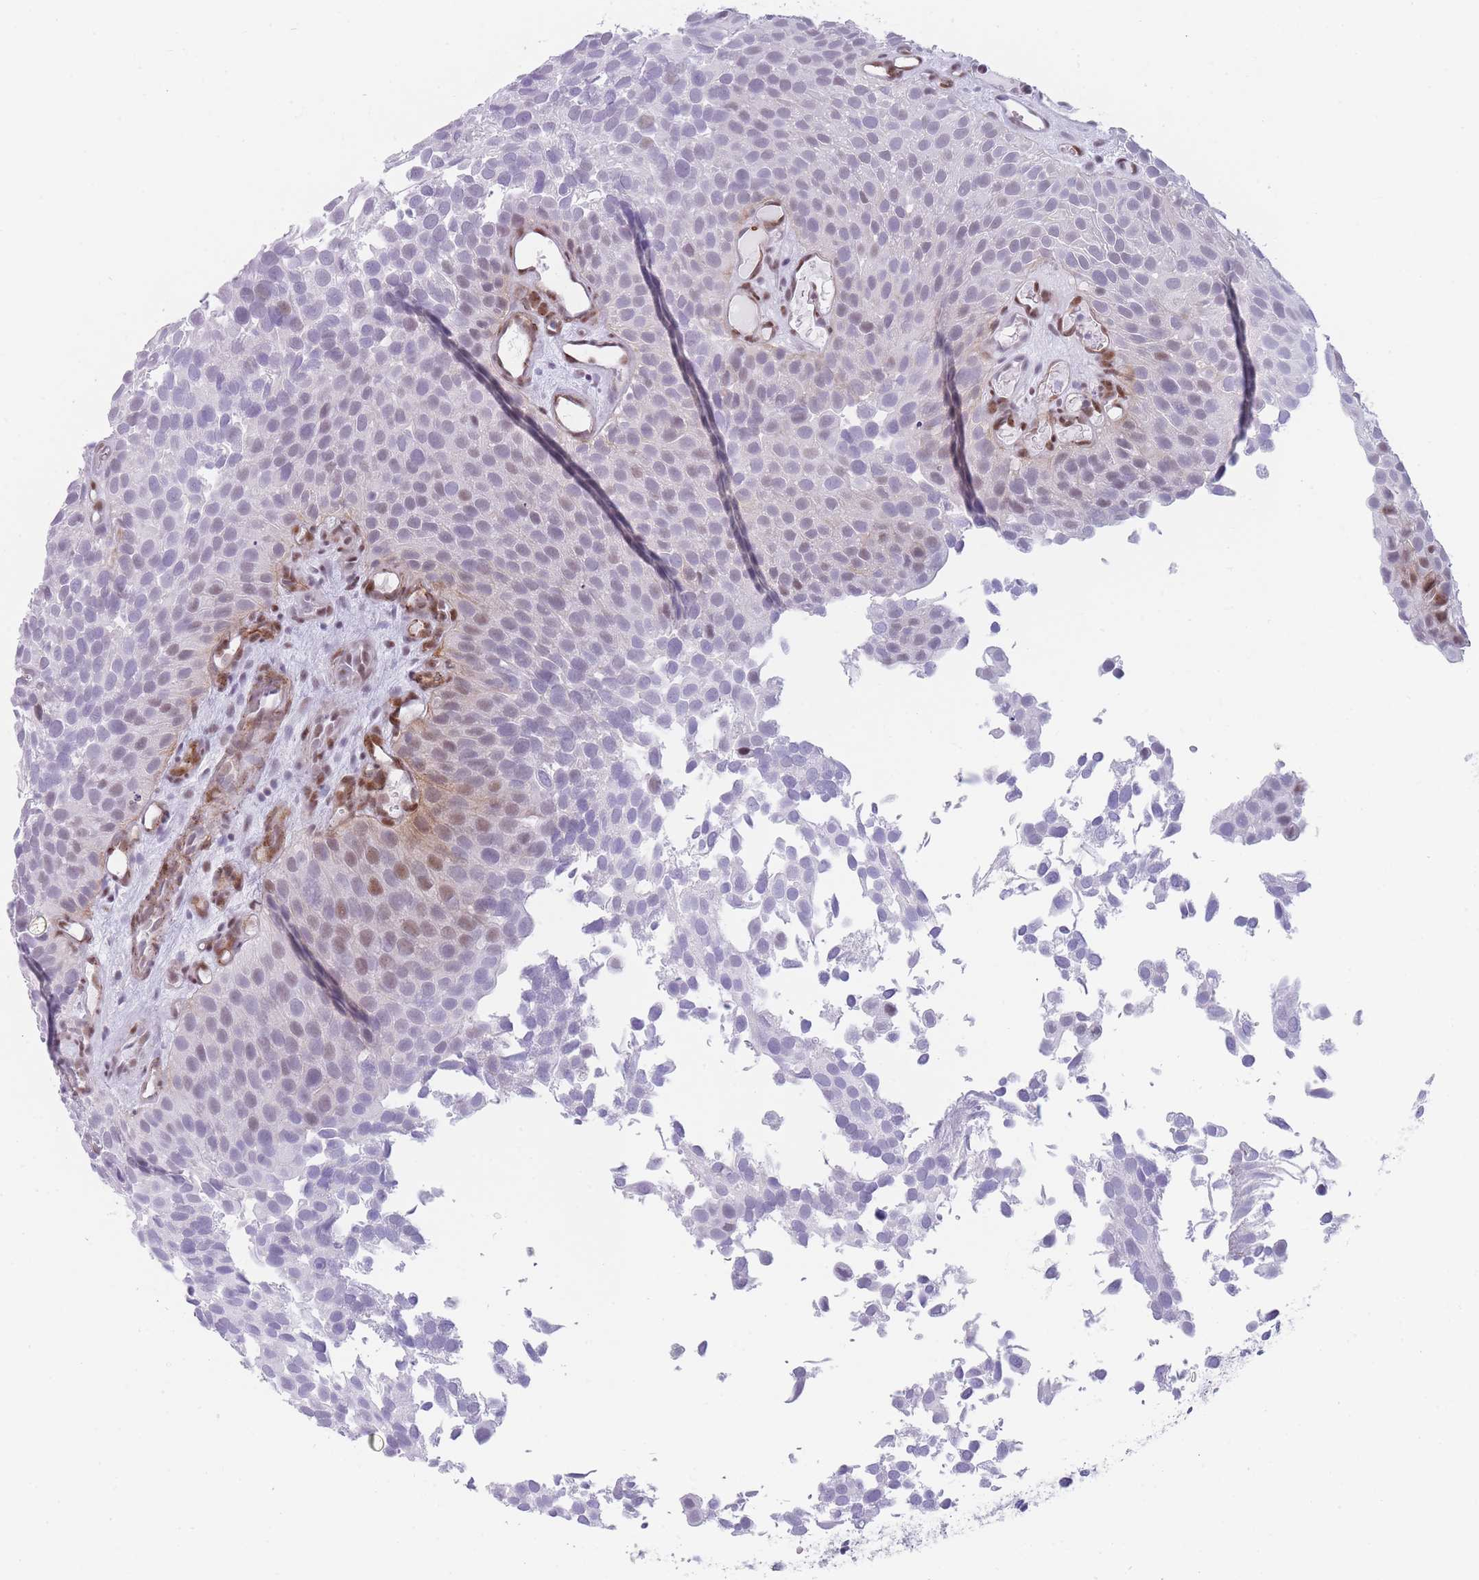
{"staining": {"intensity": "moderate", "quantity": "<25%", "location": "nuclear"}, "tissue": "urothelial cancer", "cell_type": "Tumor cells", "image_type": "cancer", "snomed": [{"axis": "morphology", "description": "Urothelial carcinoma, Low grade"}, {"axis": "topography", "description": "Urinary bladder"}], "caption": "Protein staining of urothelial cancer tissue exhibits moderate nuclear expression in approximately <25% of tumor cells.", "gene": "IFNA6", "patient": {"sex": "male", "age": 88}}